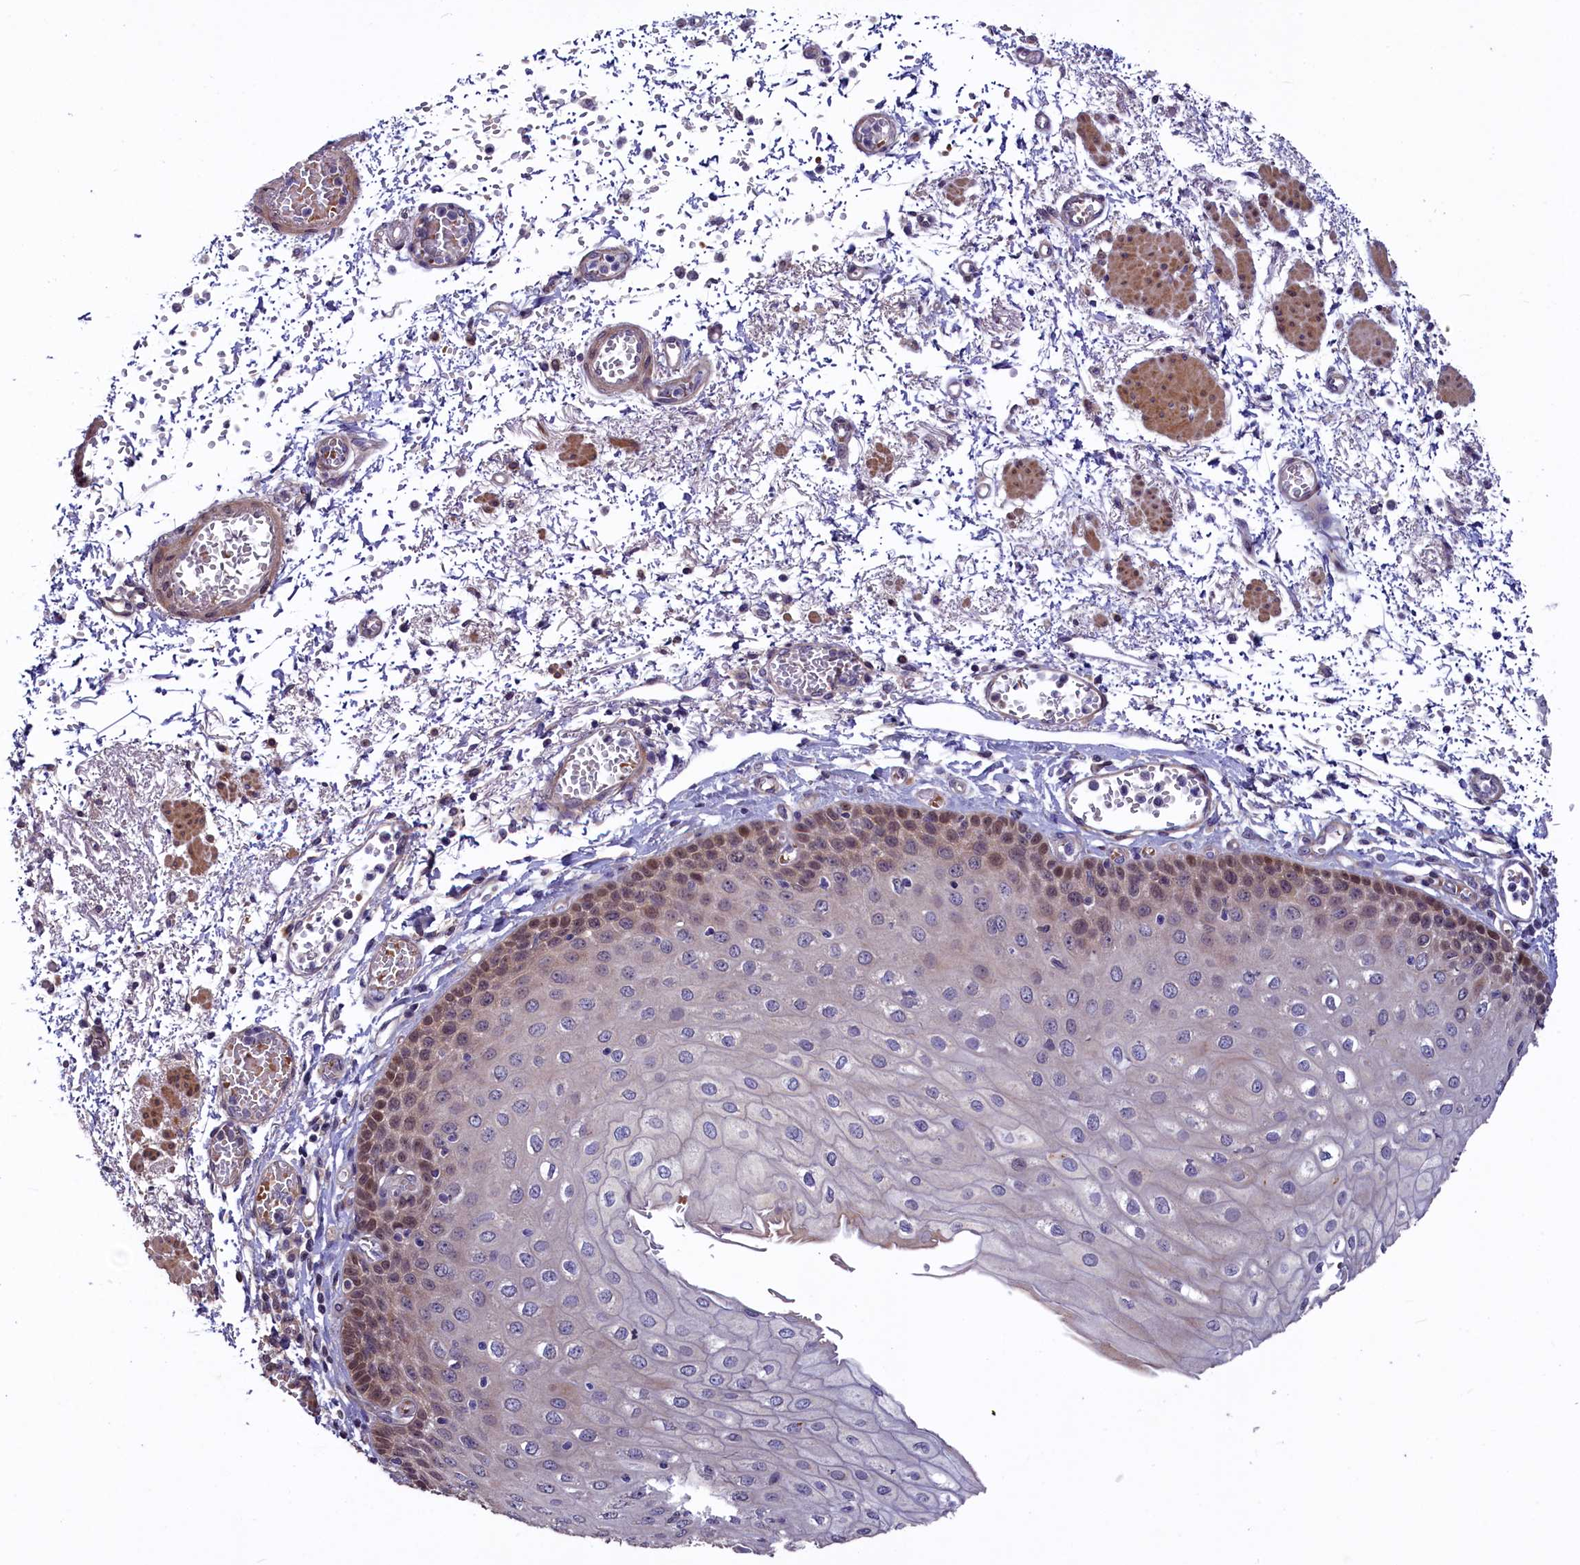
{"staining": {"intensity": "moderate", "quantity": "25%-75%", "location": "cytoplasmic/membranous,nuclear"}, "tissue": "esophagus", "cell_type": "Squamous epithelial cells", "image_type": "normal", "snomed": [{"axis": "morphology", "description": "Normal tissue, NOS"}, {"axis": "topography", "description": "Esophagus"}], "caption": "The histopathology image shows staining of benign esophagus, revealing moderate cytoplasmic/membranous,nuclear protein positivity (brown color) within squamous epithelial cells.", "gene": "SLC39A6", "patient": {"sex": "male", "age": 81}}